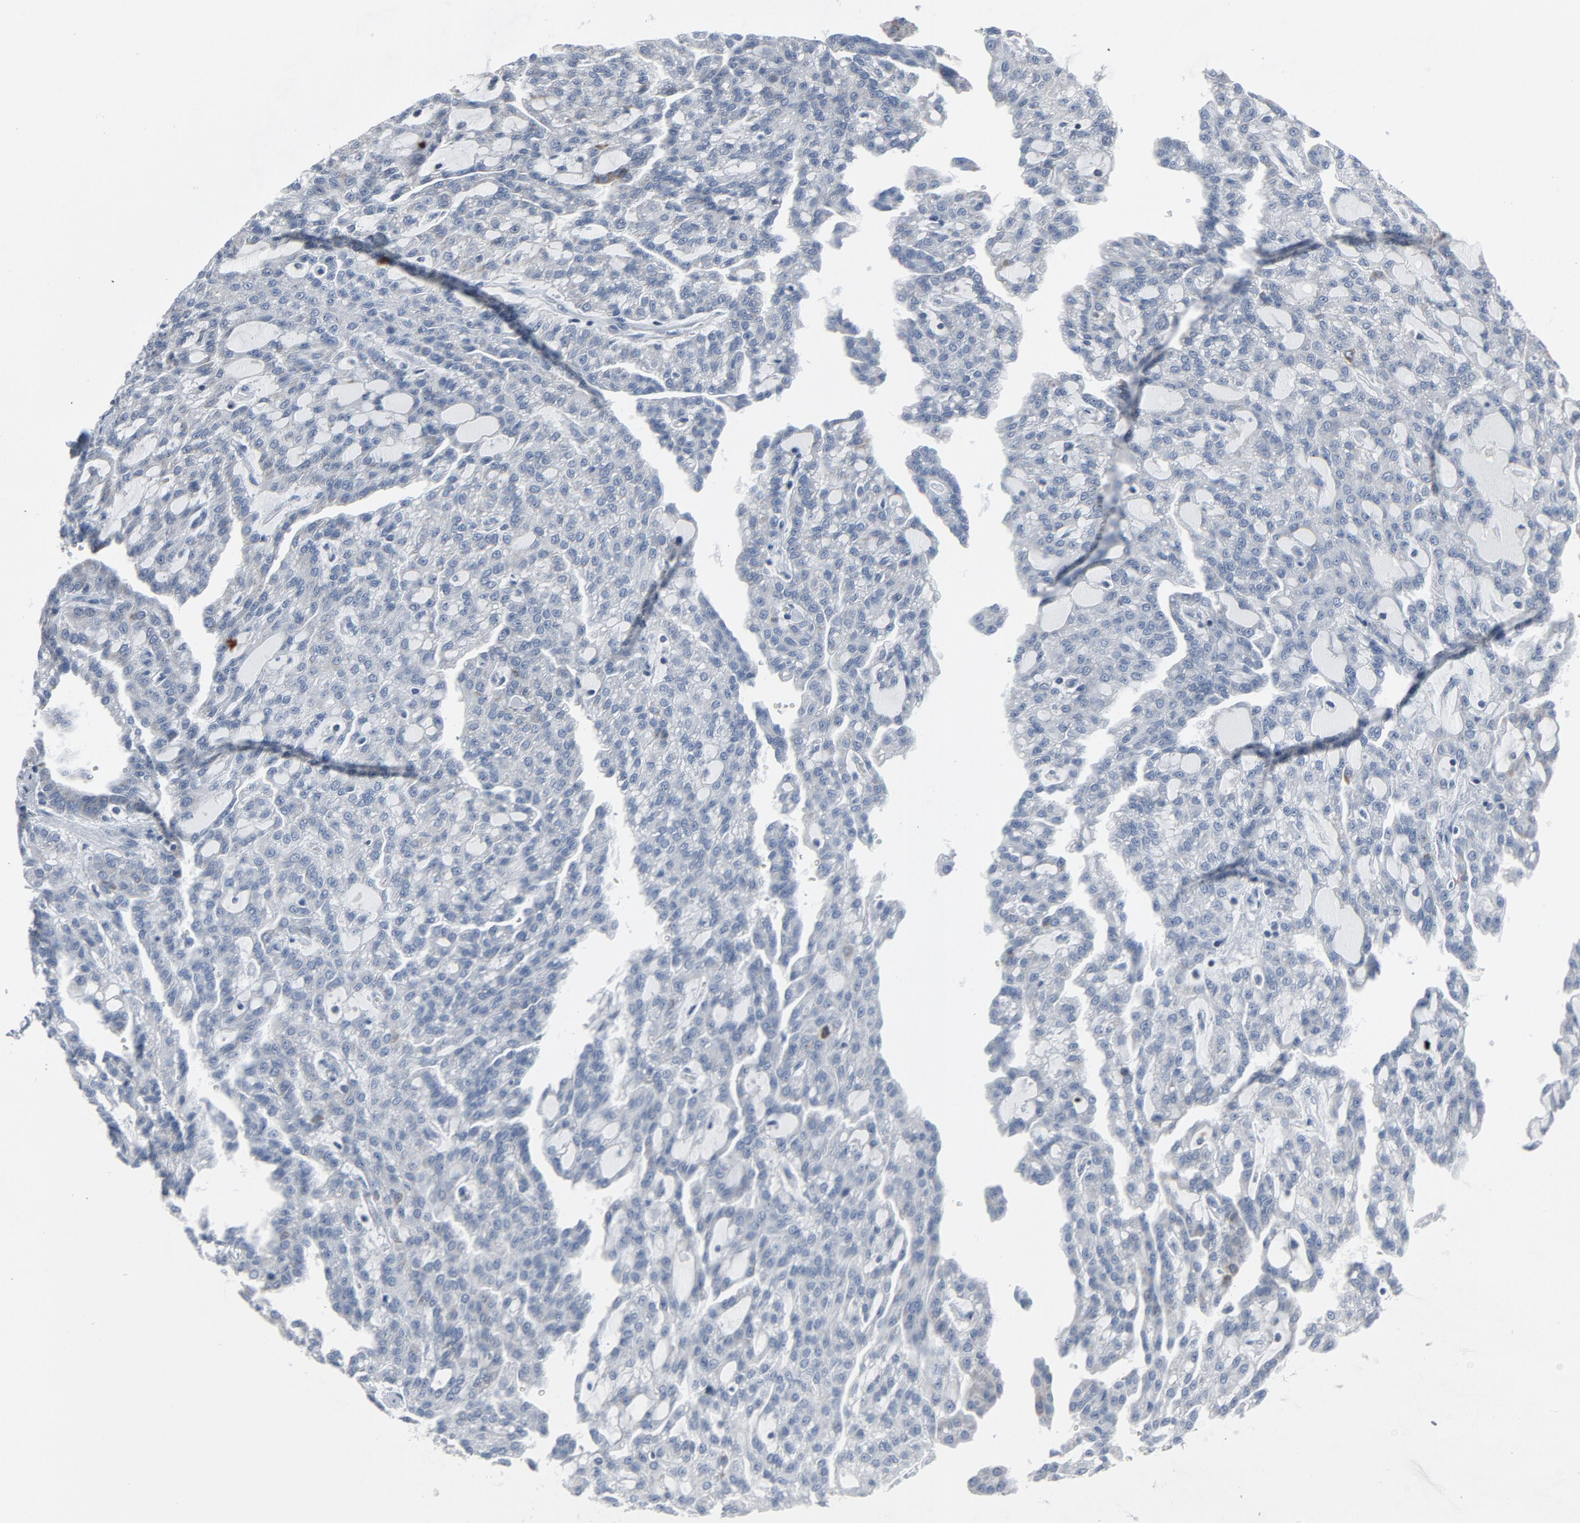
{"staining": {"intensity": "negative", "quantity": "none", "location": "none"}, "tissue": "renal cancer", "cell_type": "Tumor cells", "image_type": "cancer", "snomed": [{"axis": "morphology", "description": "Adenocarcinoma, NOS"}, {"axis": "topography", "description": "Kidney"}], "caption": "Immunohistochemistry (IHC) of human renal cancer (adenocarcinoma) reveals no positivity in tumor cells. The staining is performed using DAB (3,3'-diaminobenzidine) brown chromogen with nuclei counter-stained in using hematoxylin.", "gene": "GPX2", "patient": {"sex": "male", "age": 63}}